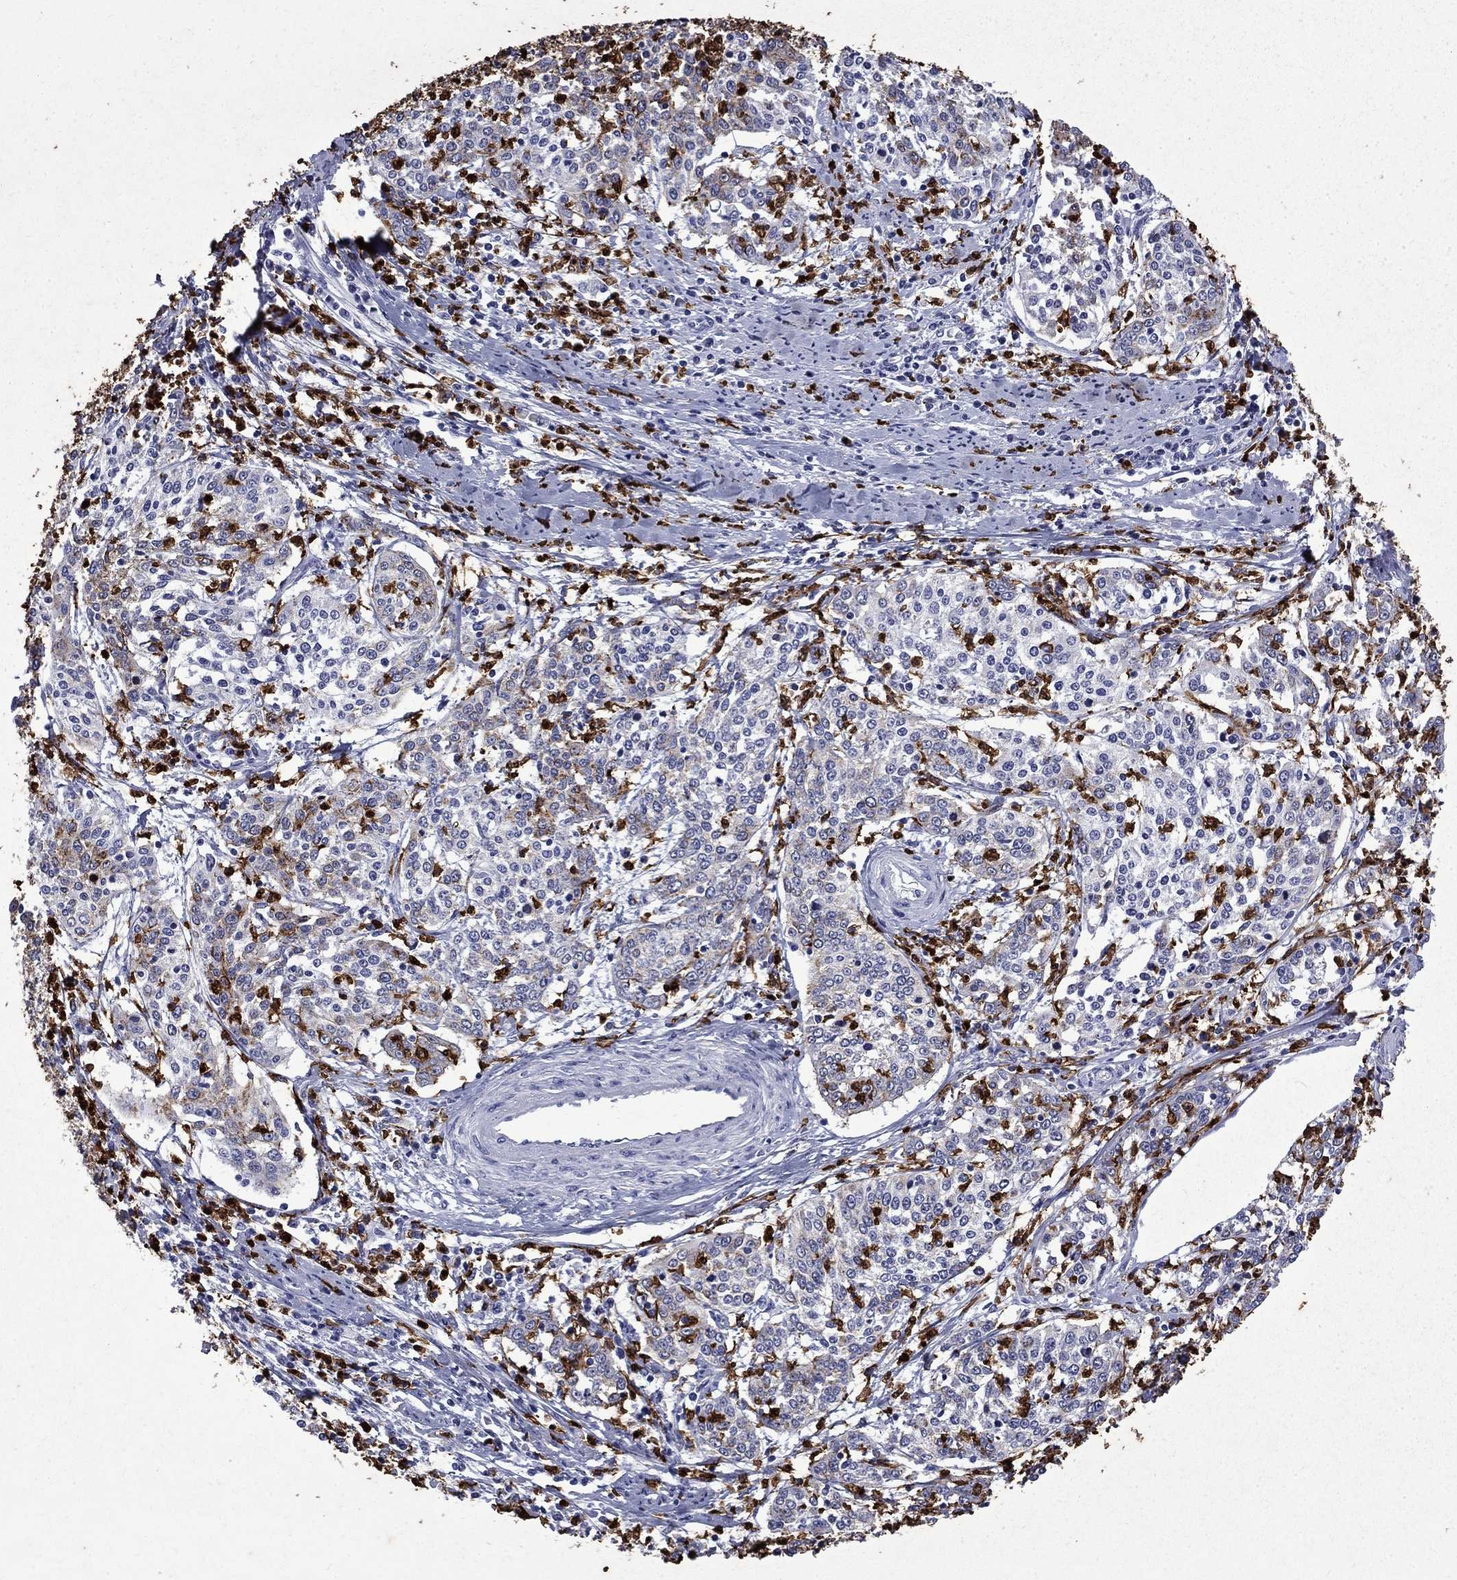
{"staining": {"intensity": "negative", "quantity": "none", "location": "none"}, "tissue": "cervical cancer", "cell_type": "Tumor cells", "image_type": "cancer", "snomed": [{"axis": "morphology", "description": "Squamous cell carcinoma, NOS"}, {"axis": "topography", "description": "Cervix"}], "caption": "This is a micrograph of immunohistochemistry (IHC) staining of cervical cancer, which shows no expression in tumor cells.", "gene": "TRIM29", "patient": {"sex": "female", "age": 41}}